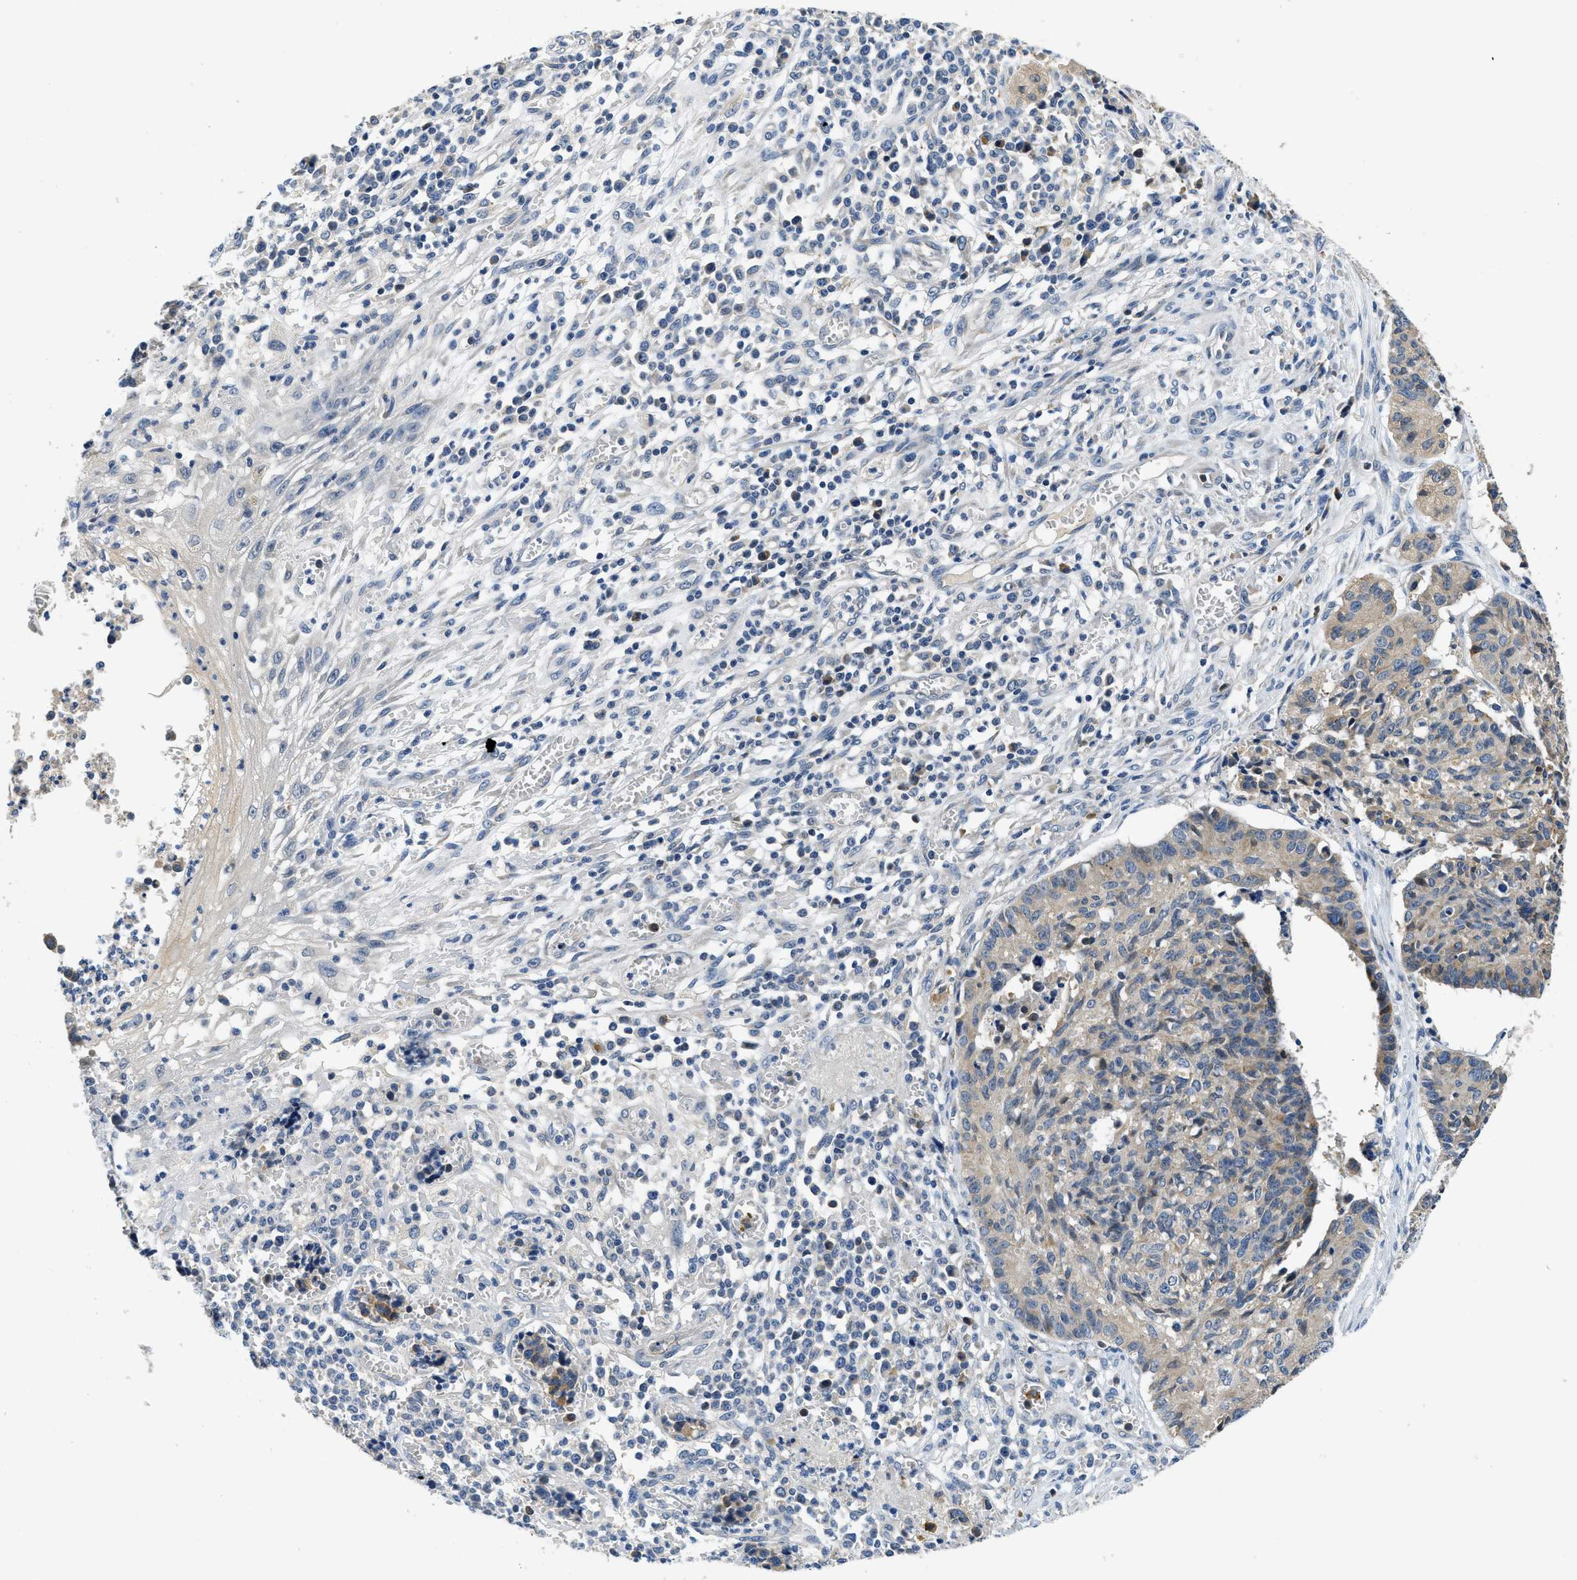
{"staining": {"intensity": "weak", "quantity": "25%-75%", "location": "cytoplasmic/membranous"}, "tissue": "cervical cancer", "cell_type": "Tumor cells", "image_type": "cancer", "snomed": [{"axis": "morphology", "description": "Squamous cell carcinoma, NOS"}, {"axis": "topography", "description": "Cervix"}], "caption": "IHC photomicrograph of human squamous cell carcinoma (cervical) stained for a protein (brown), which shows low levels of weak cytoplasmic/membranous staining in about 25%-75% of tumor cells.", "gene": "ALDH3A2", "patient": {"sex": "female", "age": 35}}